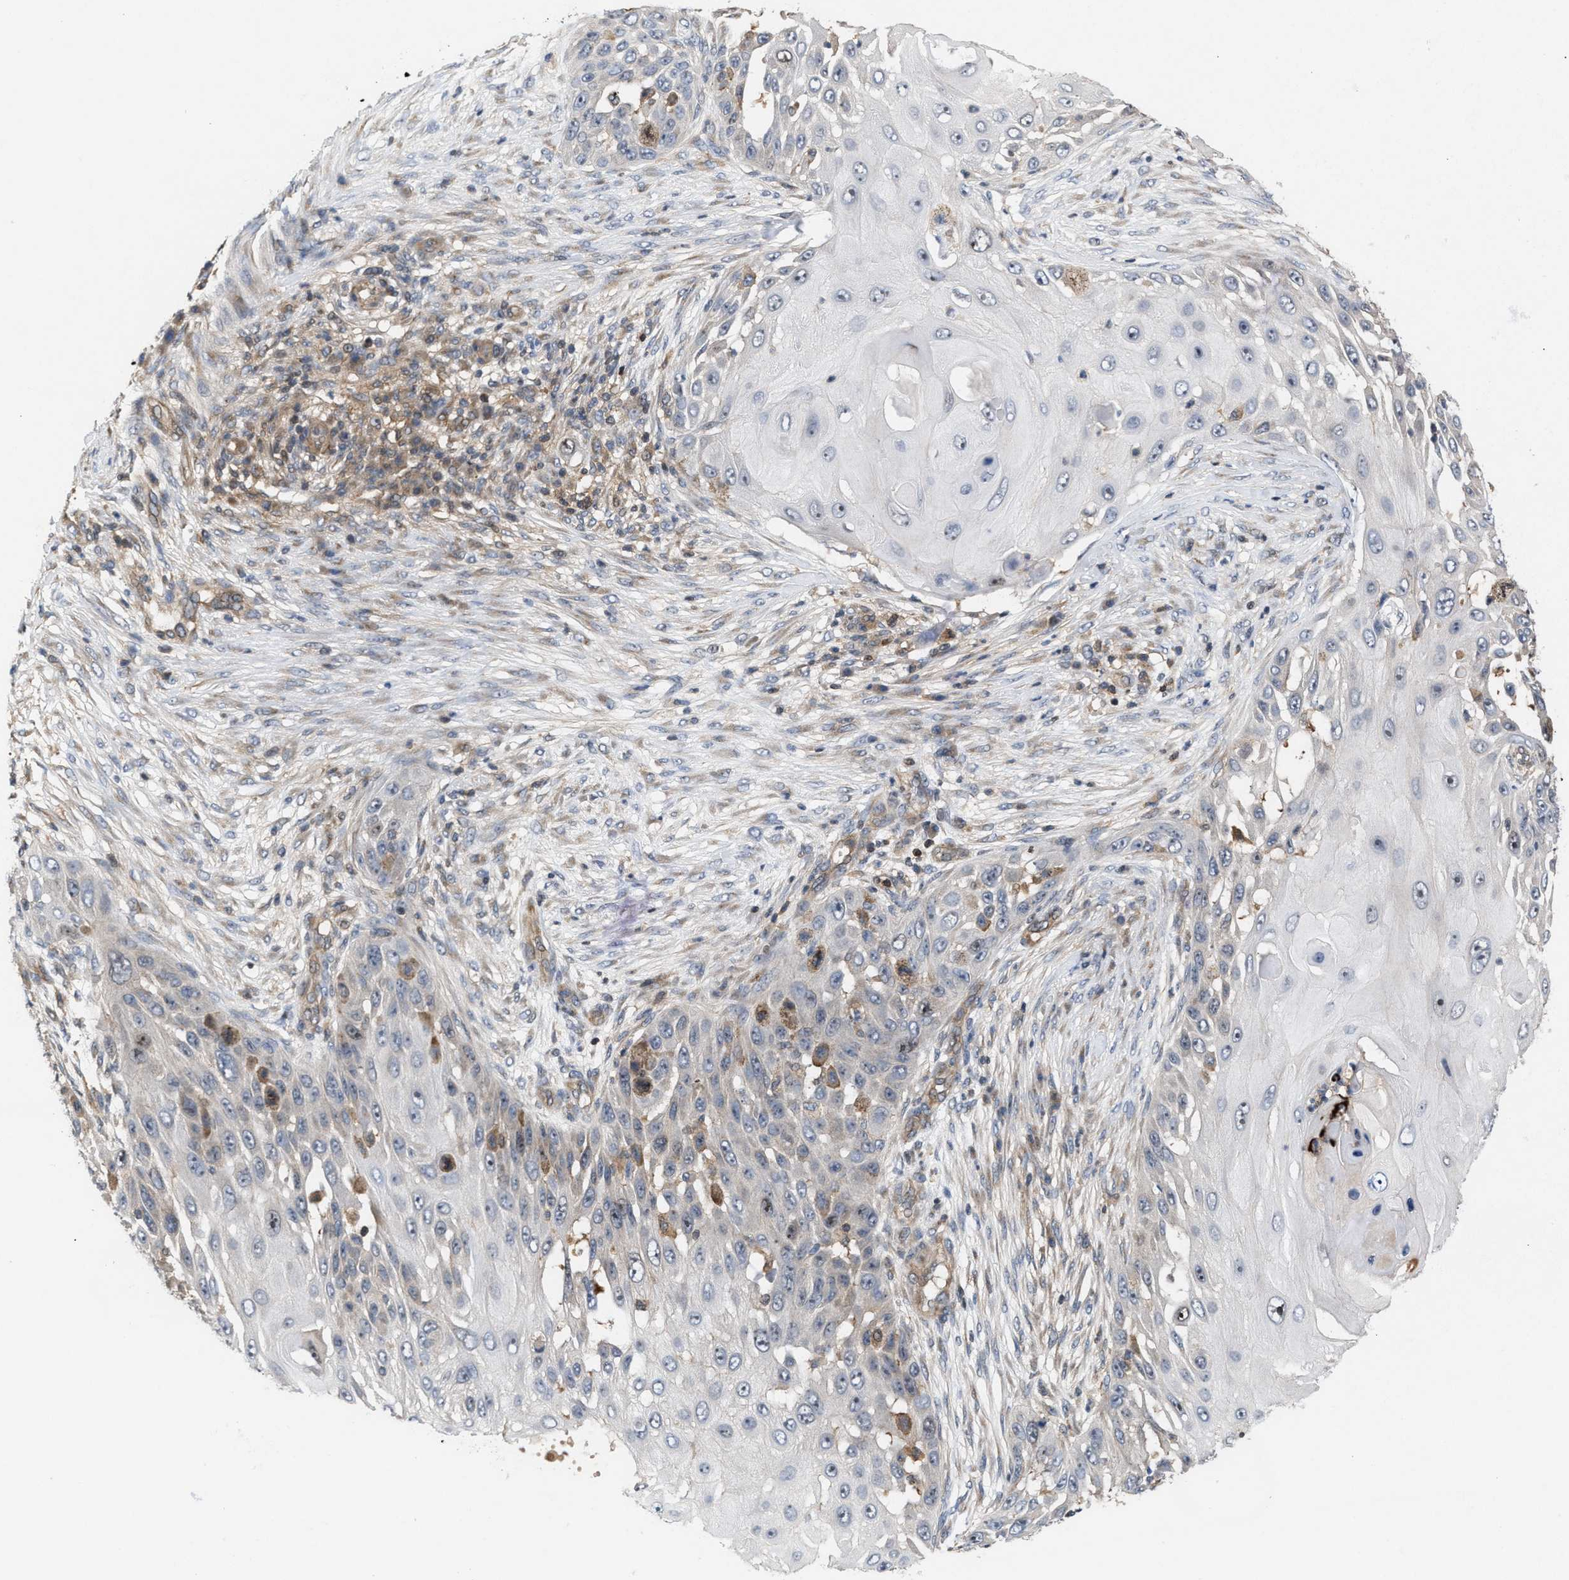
{"staining": {"intensity": "negative", "quantity": "none", "location": "none"}, "tissue": "skin cancer", "cell_type": "Tumor cells", "image_type": "cancer", "snomed": [{"axis": "morphology", "description": "Squamous cell carcinoma, NOS"}, {"axis": "topography", "description": "Skin"}], "caption": "This photomicrograph is of skin cancer stained with immunohistochemistry (IHC) to label a protein in brown with the nuclei are counter-stained blue. There is no positivity in tumor cells.", "gene": "GLOD4", "patient": {"sex": "female", "age": 44}}